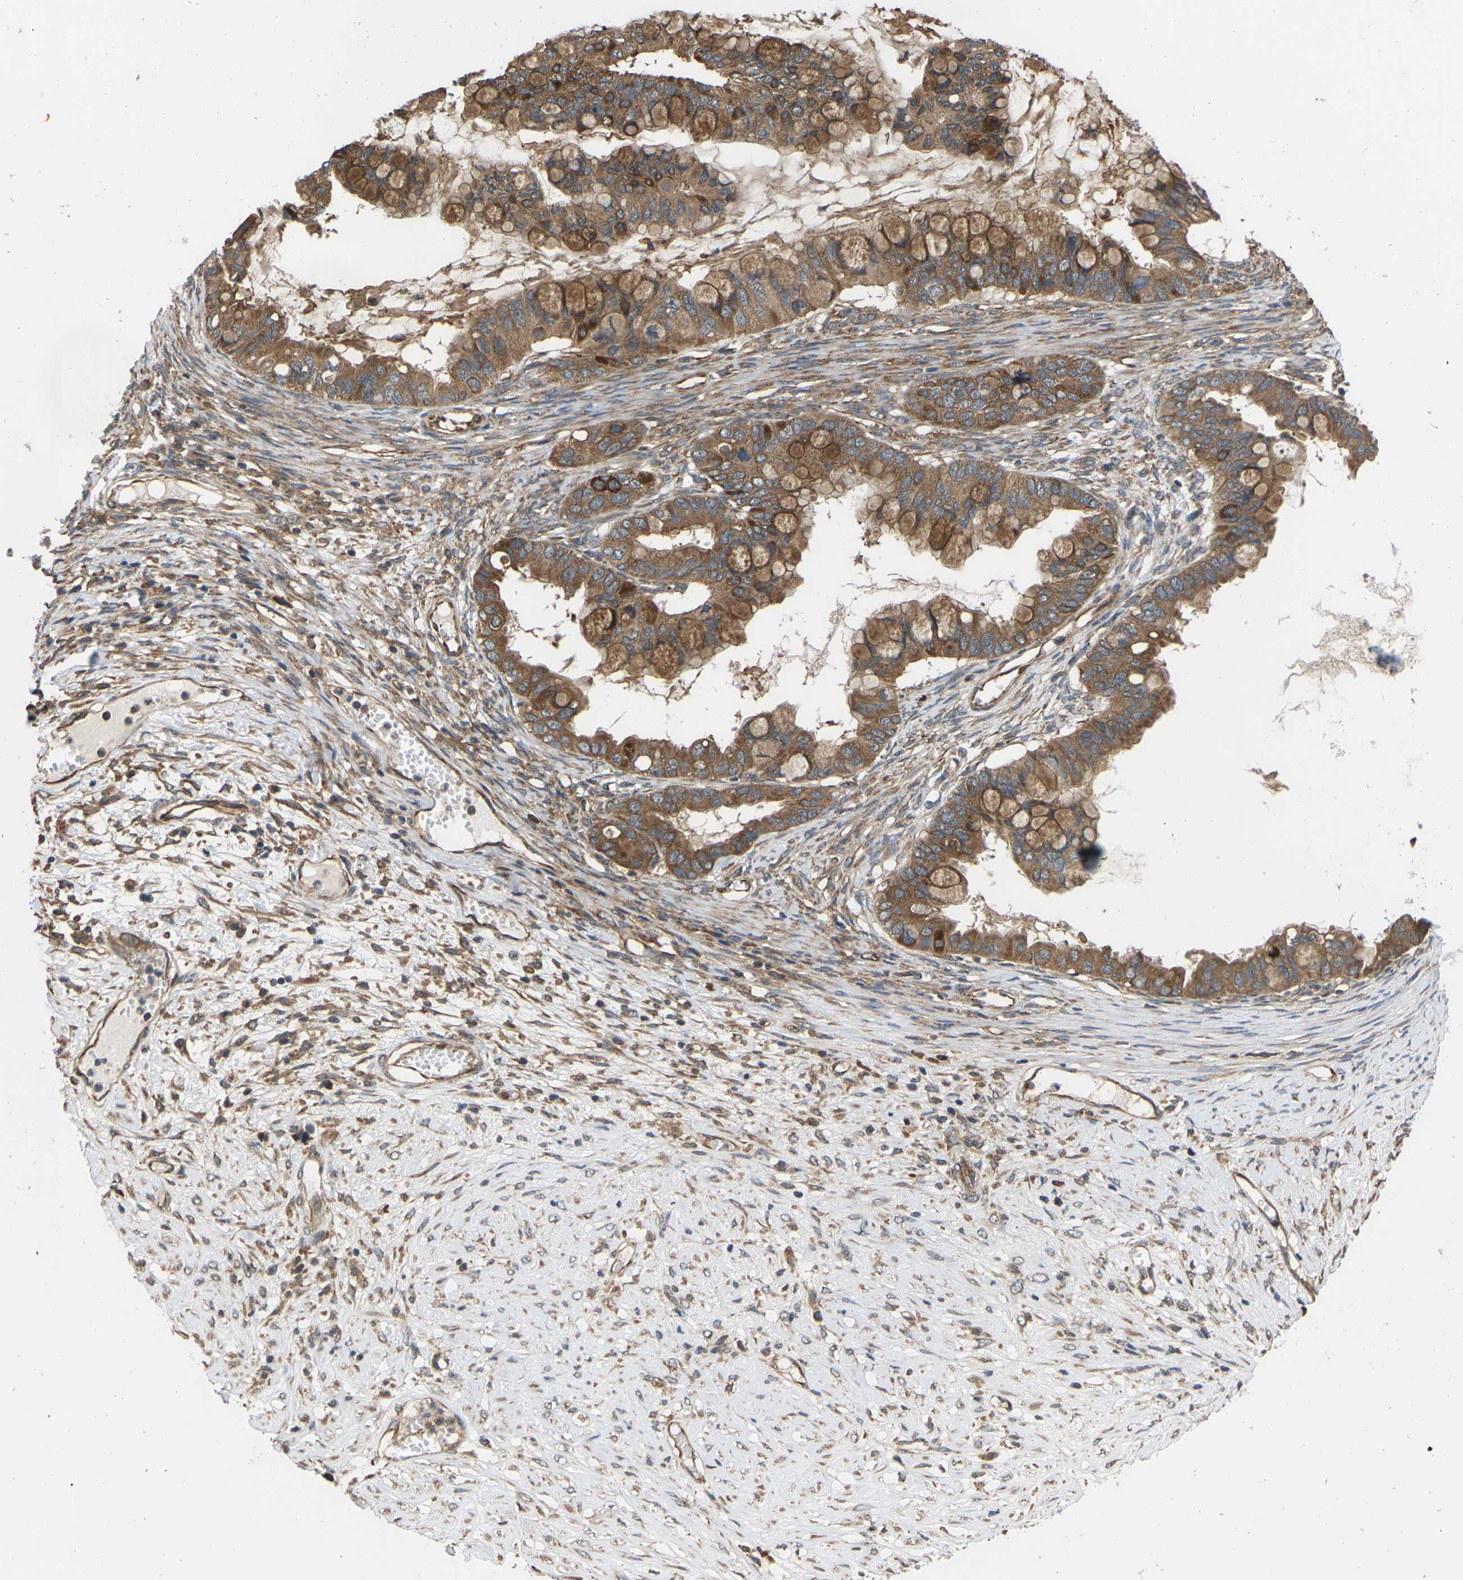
{"staining": {"intensity": "moderate", "quantity": ">75%", "location": "cytoplasmic/membranous"}, "tissue": "ovarian cancer", "cell_type": "Tumor cells", "image_type": "cancer", "snomed": [{"axis": "morphology", "description": "Cystadenocarcinoma, mucinous, NOS"}, {"axis": "topography", "description": "Ovary"}], "caption": "Tumor cells show moderate cytoplasmic/membranous expression in about >75% of cells in mucinous cystadenocarcinoma (ovarian).", "gene": "NRAS", "patient": {"sex": "female", "age": 80}}